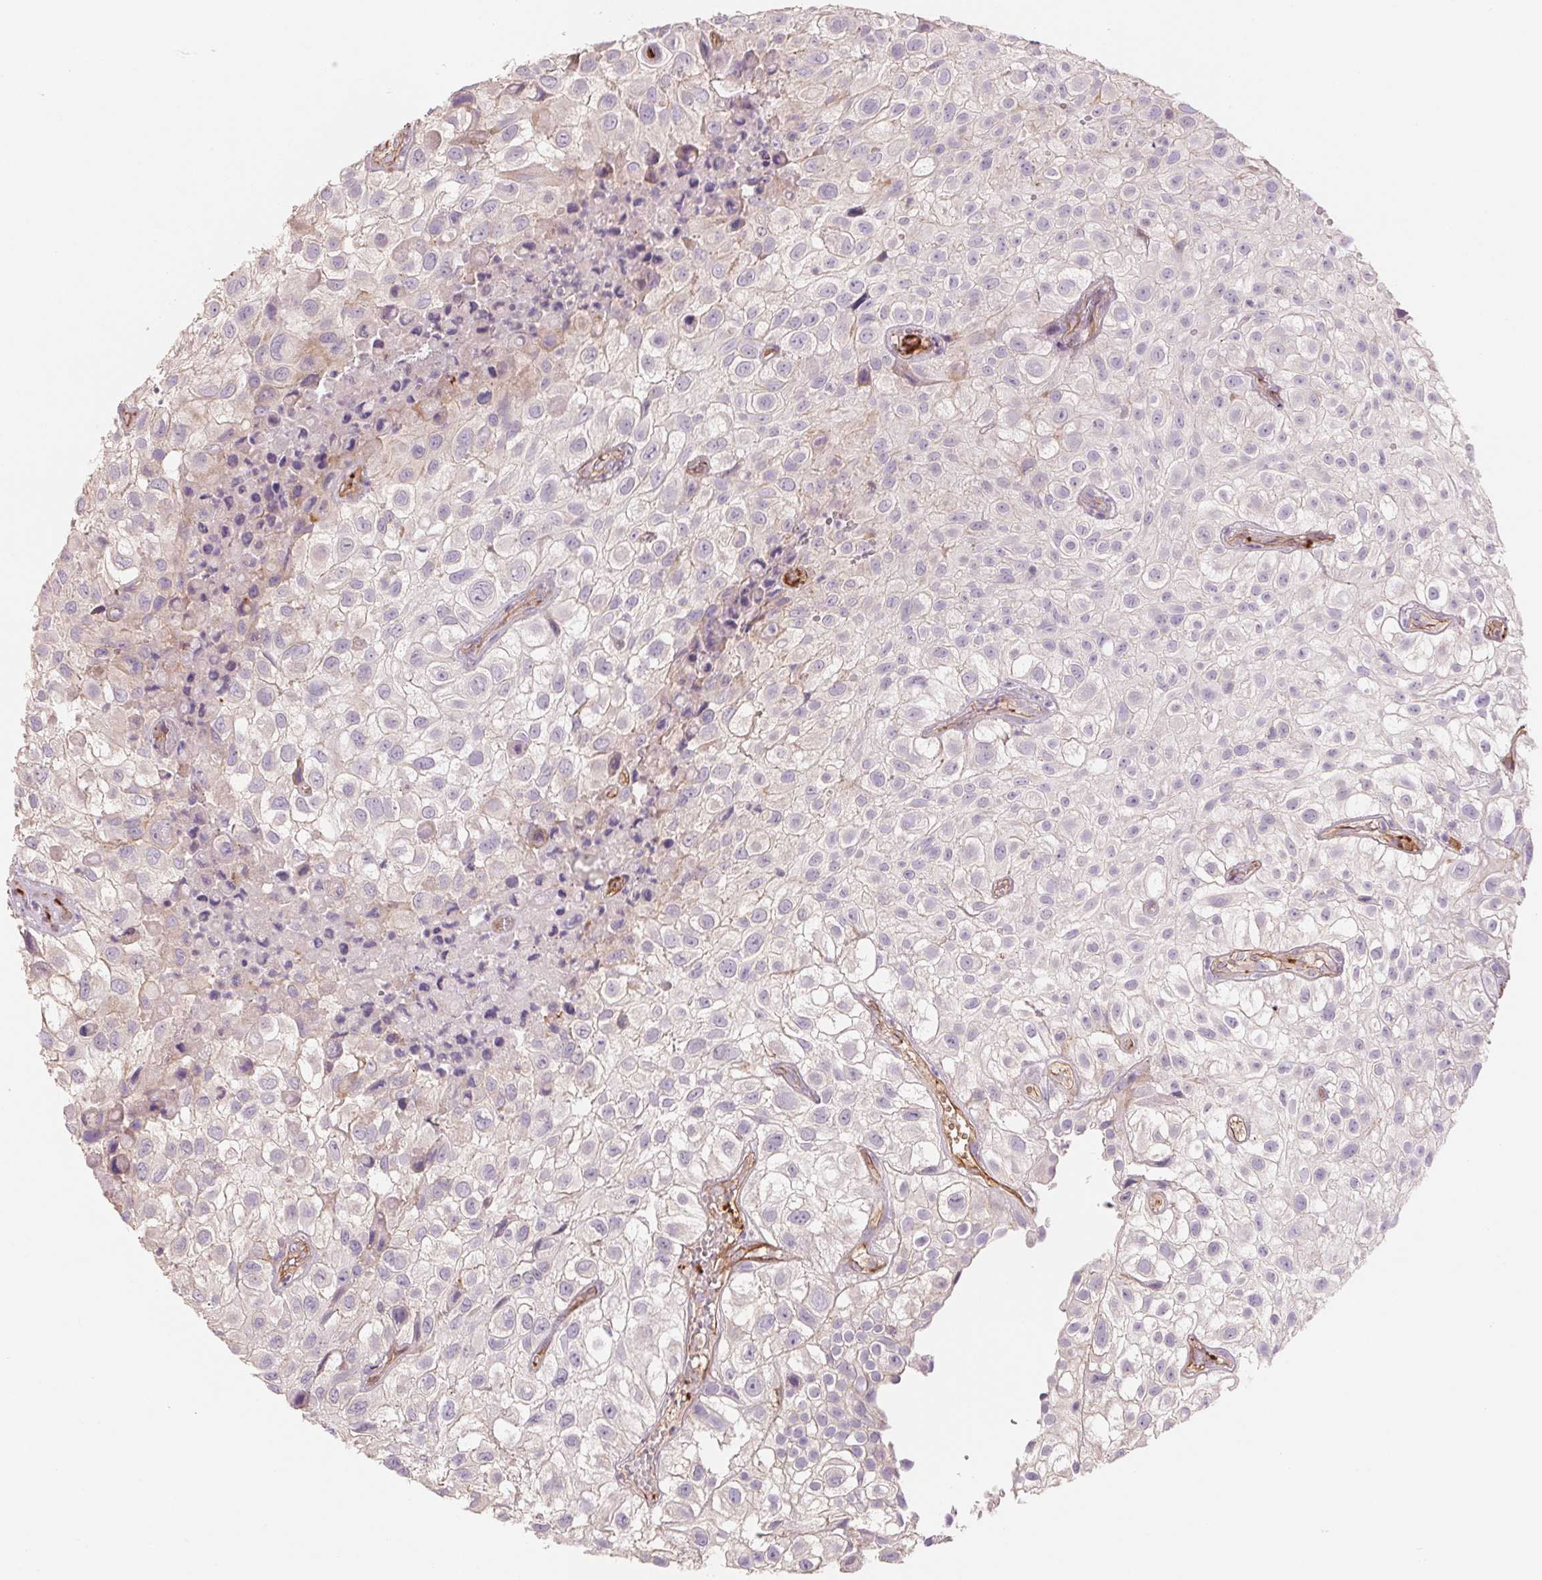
{"staining": {"intensity": "negative", "quantity": "none", "location": "none"}, "tissue": "urothelial cancer", "cell_type": "Tumor cells", "image_type": "cancer", "snomed": [{"axis": "morphology", "description": "Urothelial carcinoma, High grade"}, {"axis": "topography", "description": "Urinary bladder"}], "caption": "DAB immunohistochemical staining of urothelial carcinoma (high-grade) reveals no significant staining in tumor cells.", "gene": "ANKRD13B", "patient": {"sex": "male", "age": 56}}